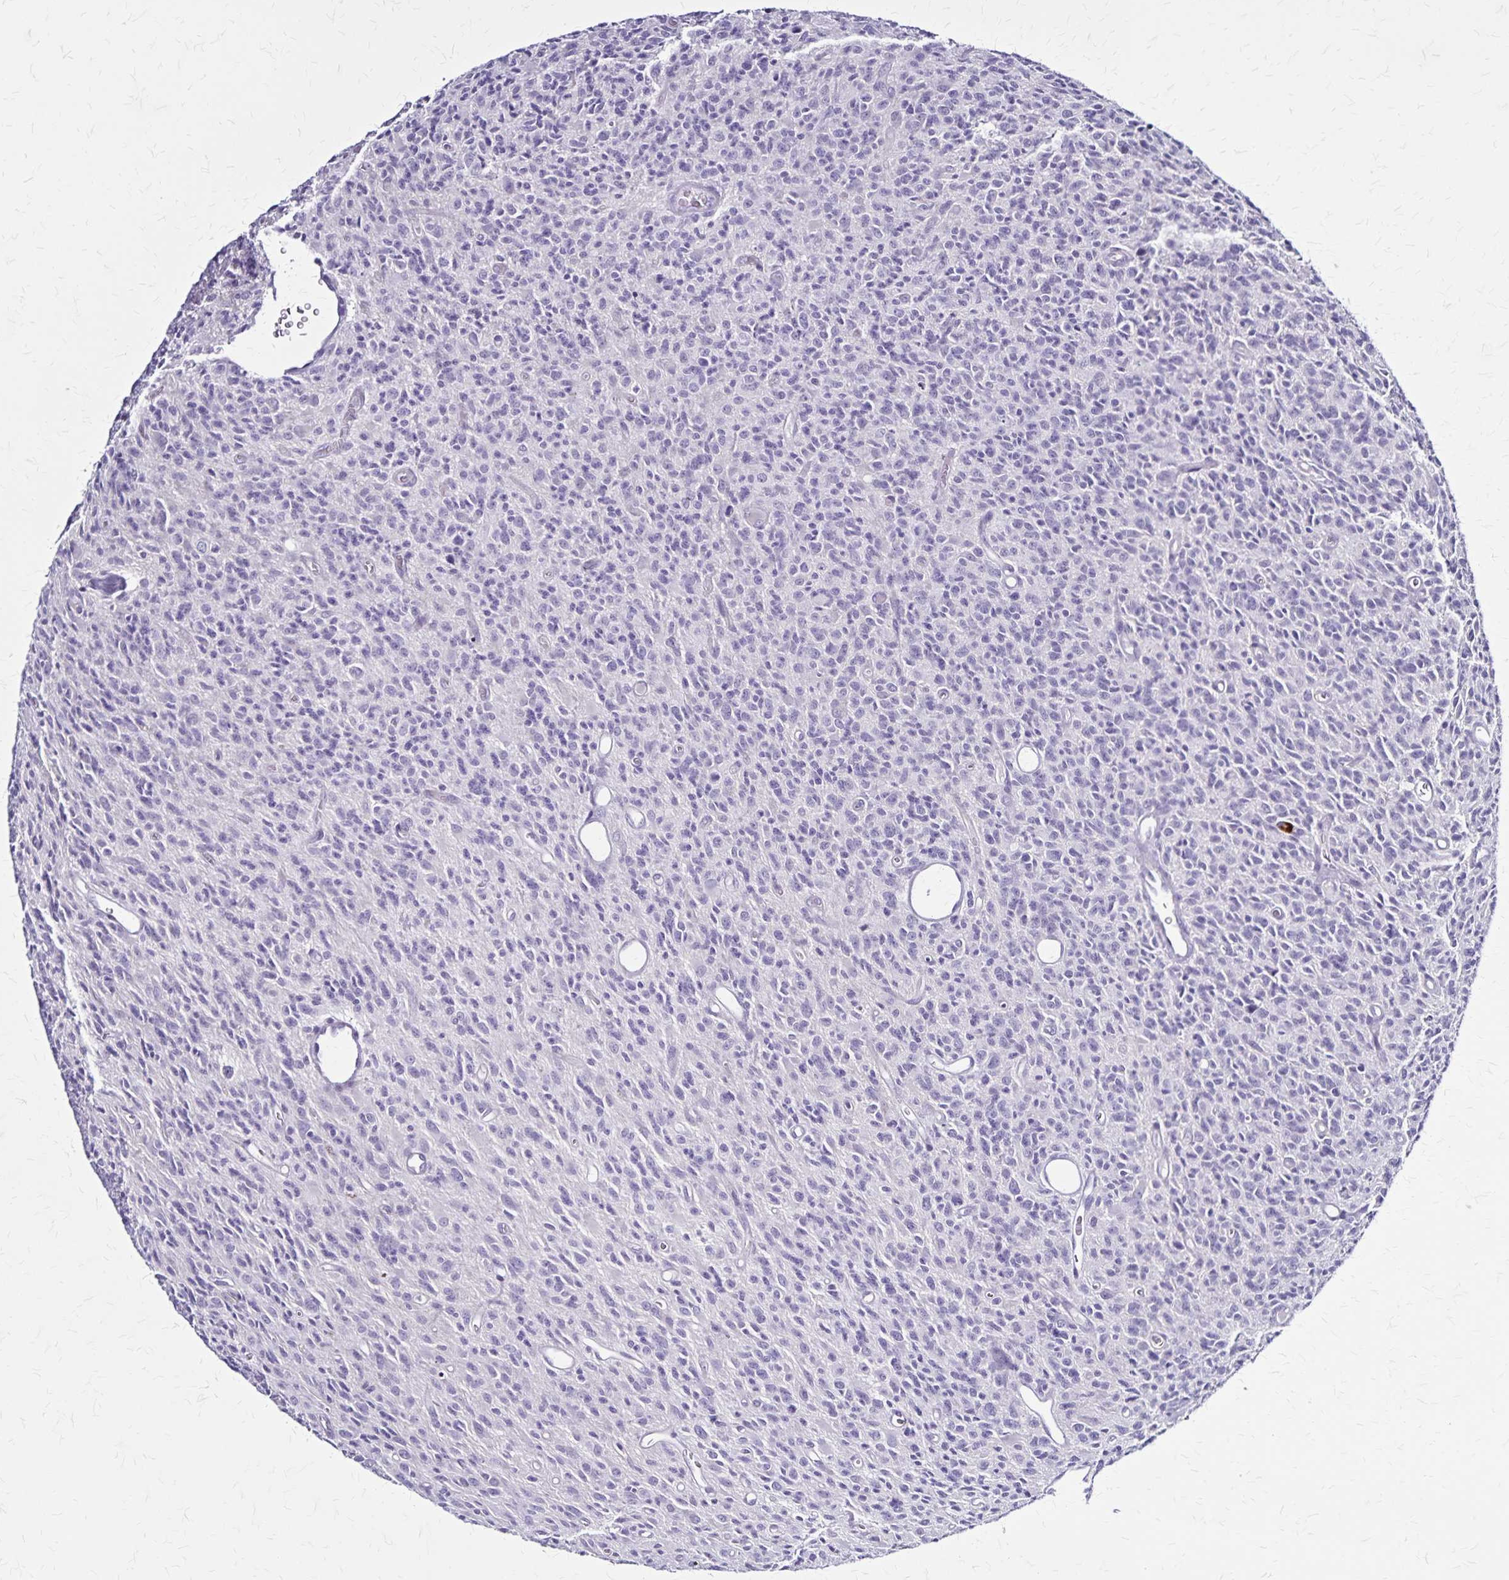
{"staining": {"intensity": "negative", "quantity": "none", "location": "none"}, "tissue": "glioma", "cell_type": "Tumor cells", "image_type": "cancer", "snomed": [{"axis": "morphology", "description": "Glioma, malignant, High grade"}, {"axis": "topography", "description": "Brain"}], "caption": "Immunohistochemical staining of human glioma exhibits no significant expression in tumor cells.", "gene": "PLXNA4", "patient": {"sex": "male", "age": 76}}